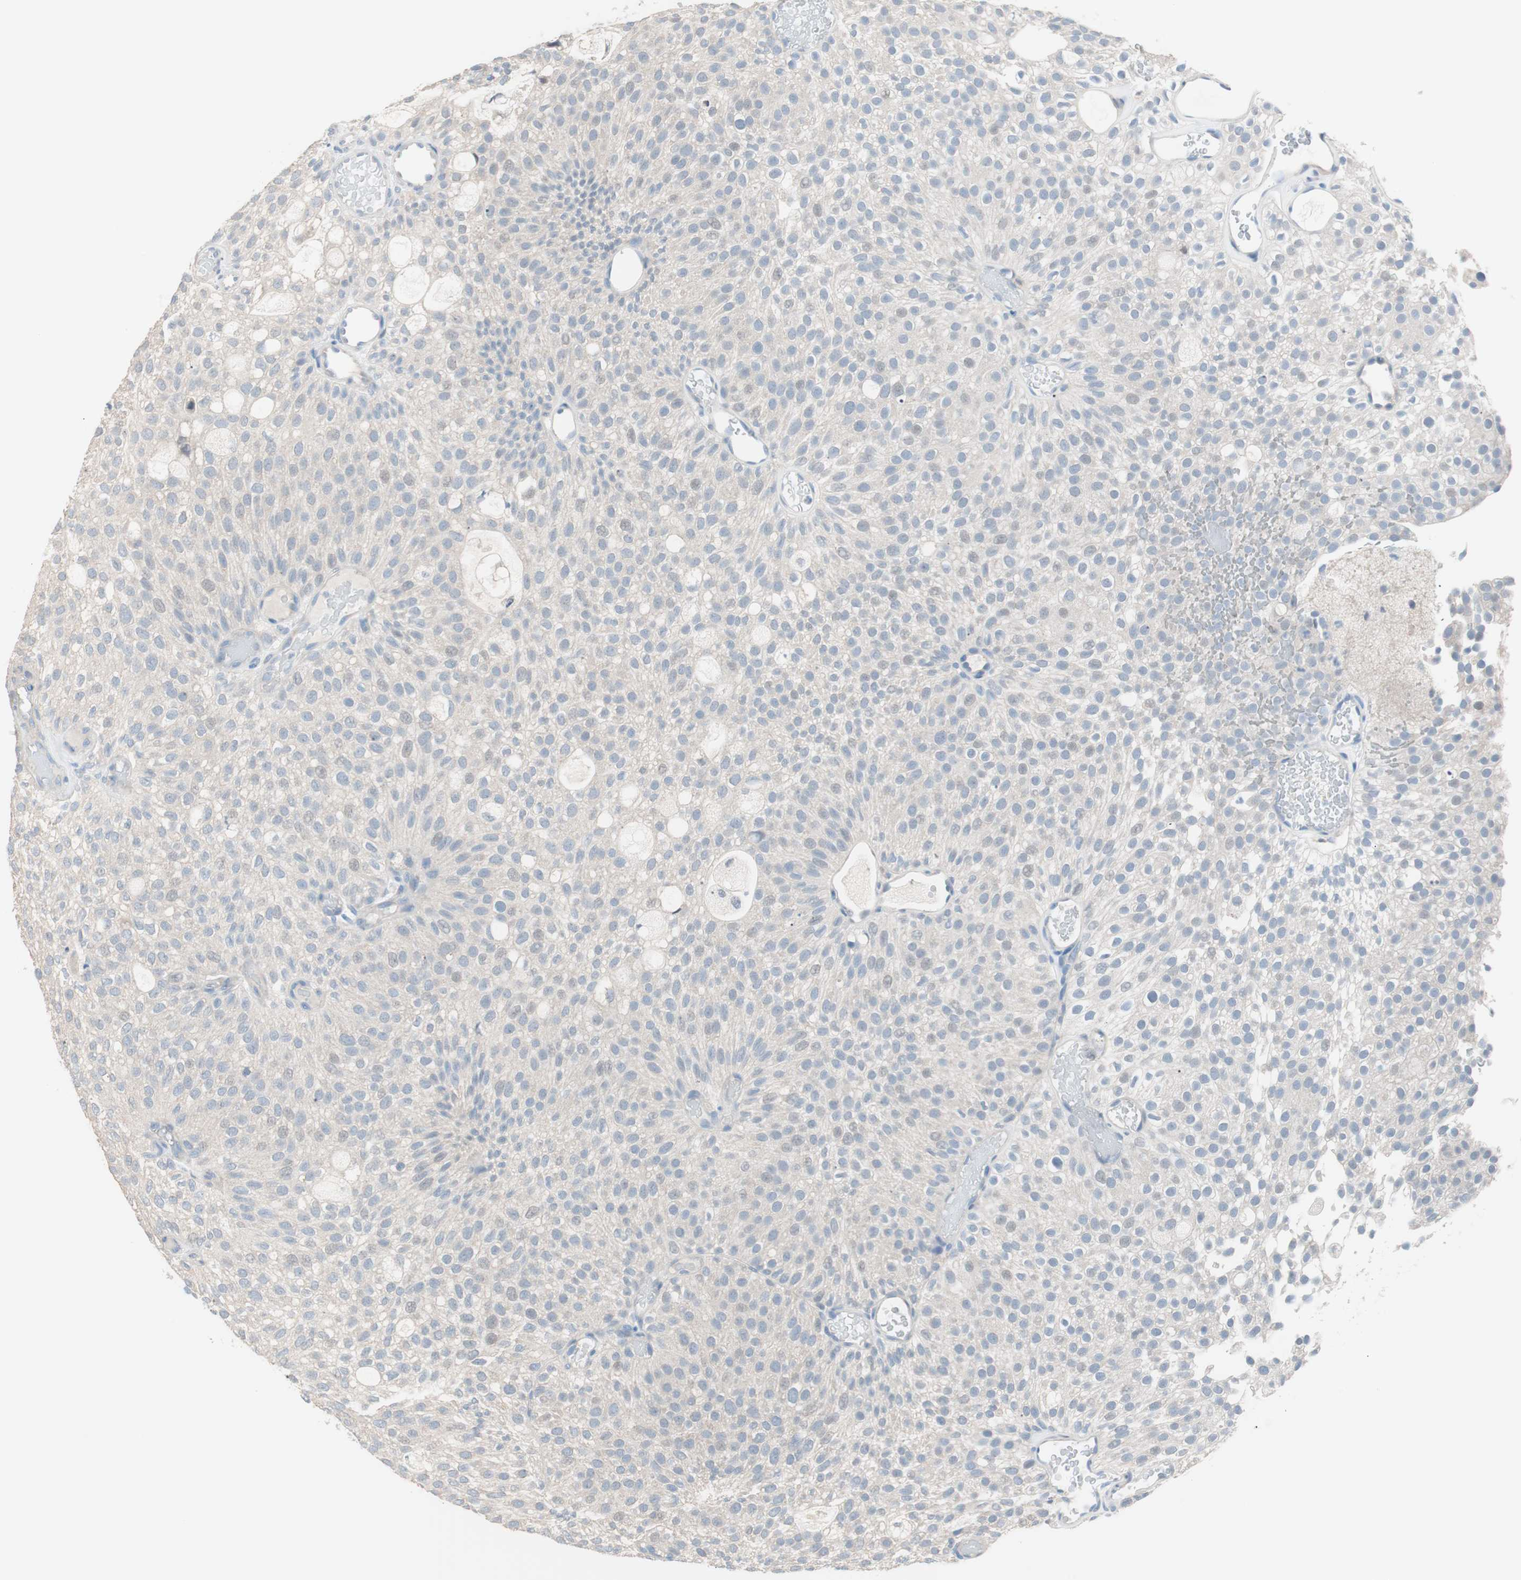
{"staining": {"intensity": "negative", "quantity": "none", "location": "none"}, "tissue": "urothelial cancer", "cell_type": "Tumor cells", "image_type": "cancer", "snomed": [{"axis": "morphology", "description": "Urothelial carcinoma, Low grade"}, {"axis": "topography", "description": "Urinary bladder"}], "caption": "High power microscopy photomicrograph of an immunohistochemistry image of urothelial cancer, revealing no significant positivity in tumor cells.", "gene": "VIL1", "patient": {"sex": "male", "age": 78}}